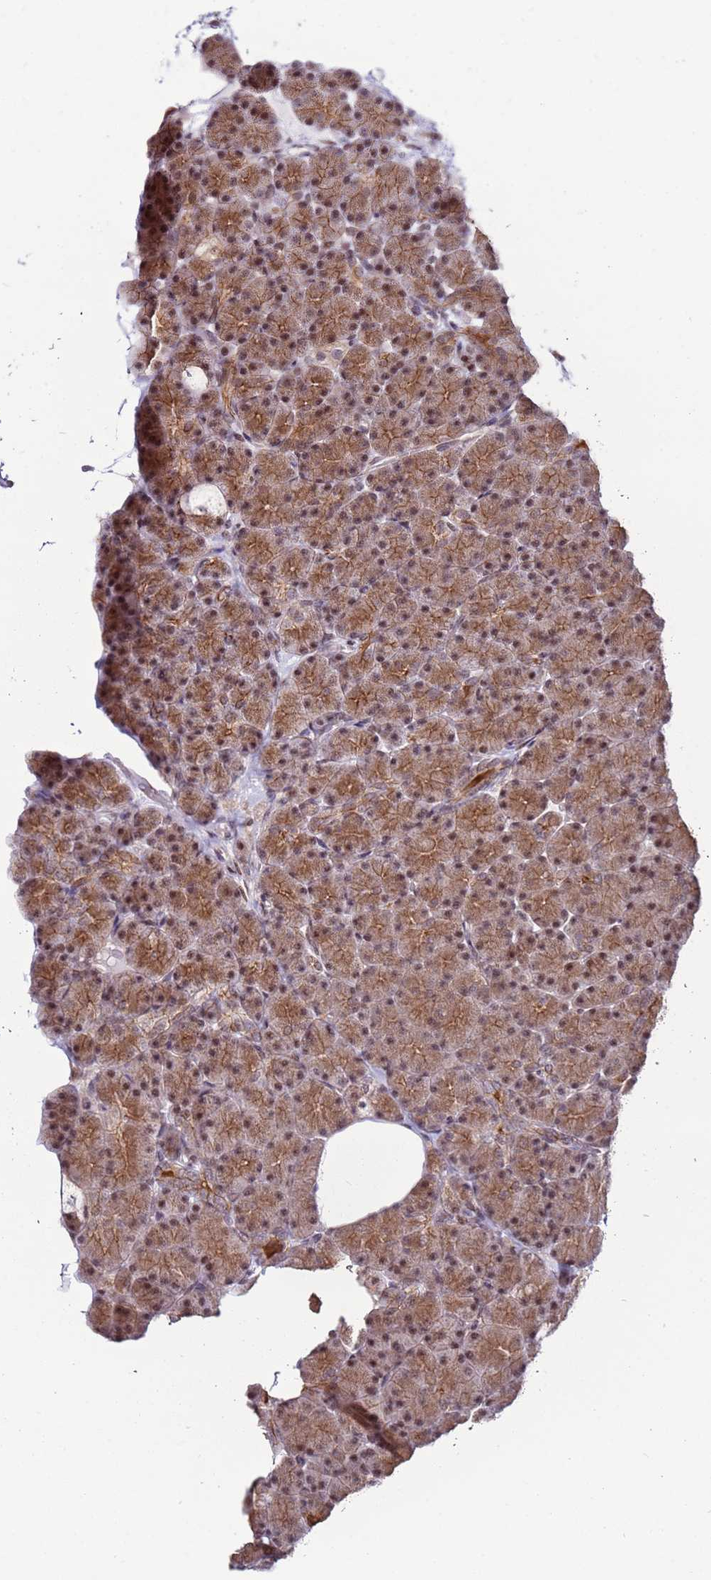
{"staining": {"intensity": "moderate", "quantity": ">75%", "location": "cytoplasmic/membranous,nuclear"}, "tissue": "pancreas", "cell_type": "Exocrine glandular cells", "image_type": "normal", "snomed": [{"axis": "morphology", "description": "Normal tissue, NOS"}, {"axis": "topography", "description": "Pancreas"}], "caption": "IHC staining of normal pancreas, which shows medium levels of moderate cytoplasmic/membranous,nuclear positivity in approximately >75% of exocrine glandular cells indicating moderate cytoplasmic/membranous,nuclear protein staining. The staining was performed using DAB (3,3'-diaminobenzidine) (brown) for protein detection and nuclei were counterstained in hematoxylin (blue).", "gene": "KPNA4", "patient": {"sex": "female", "age": 43}}